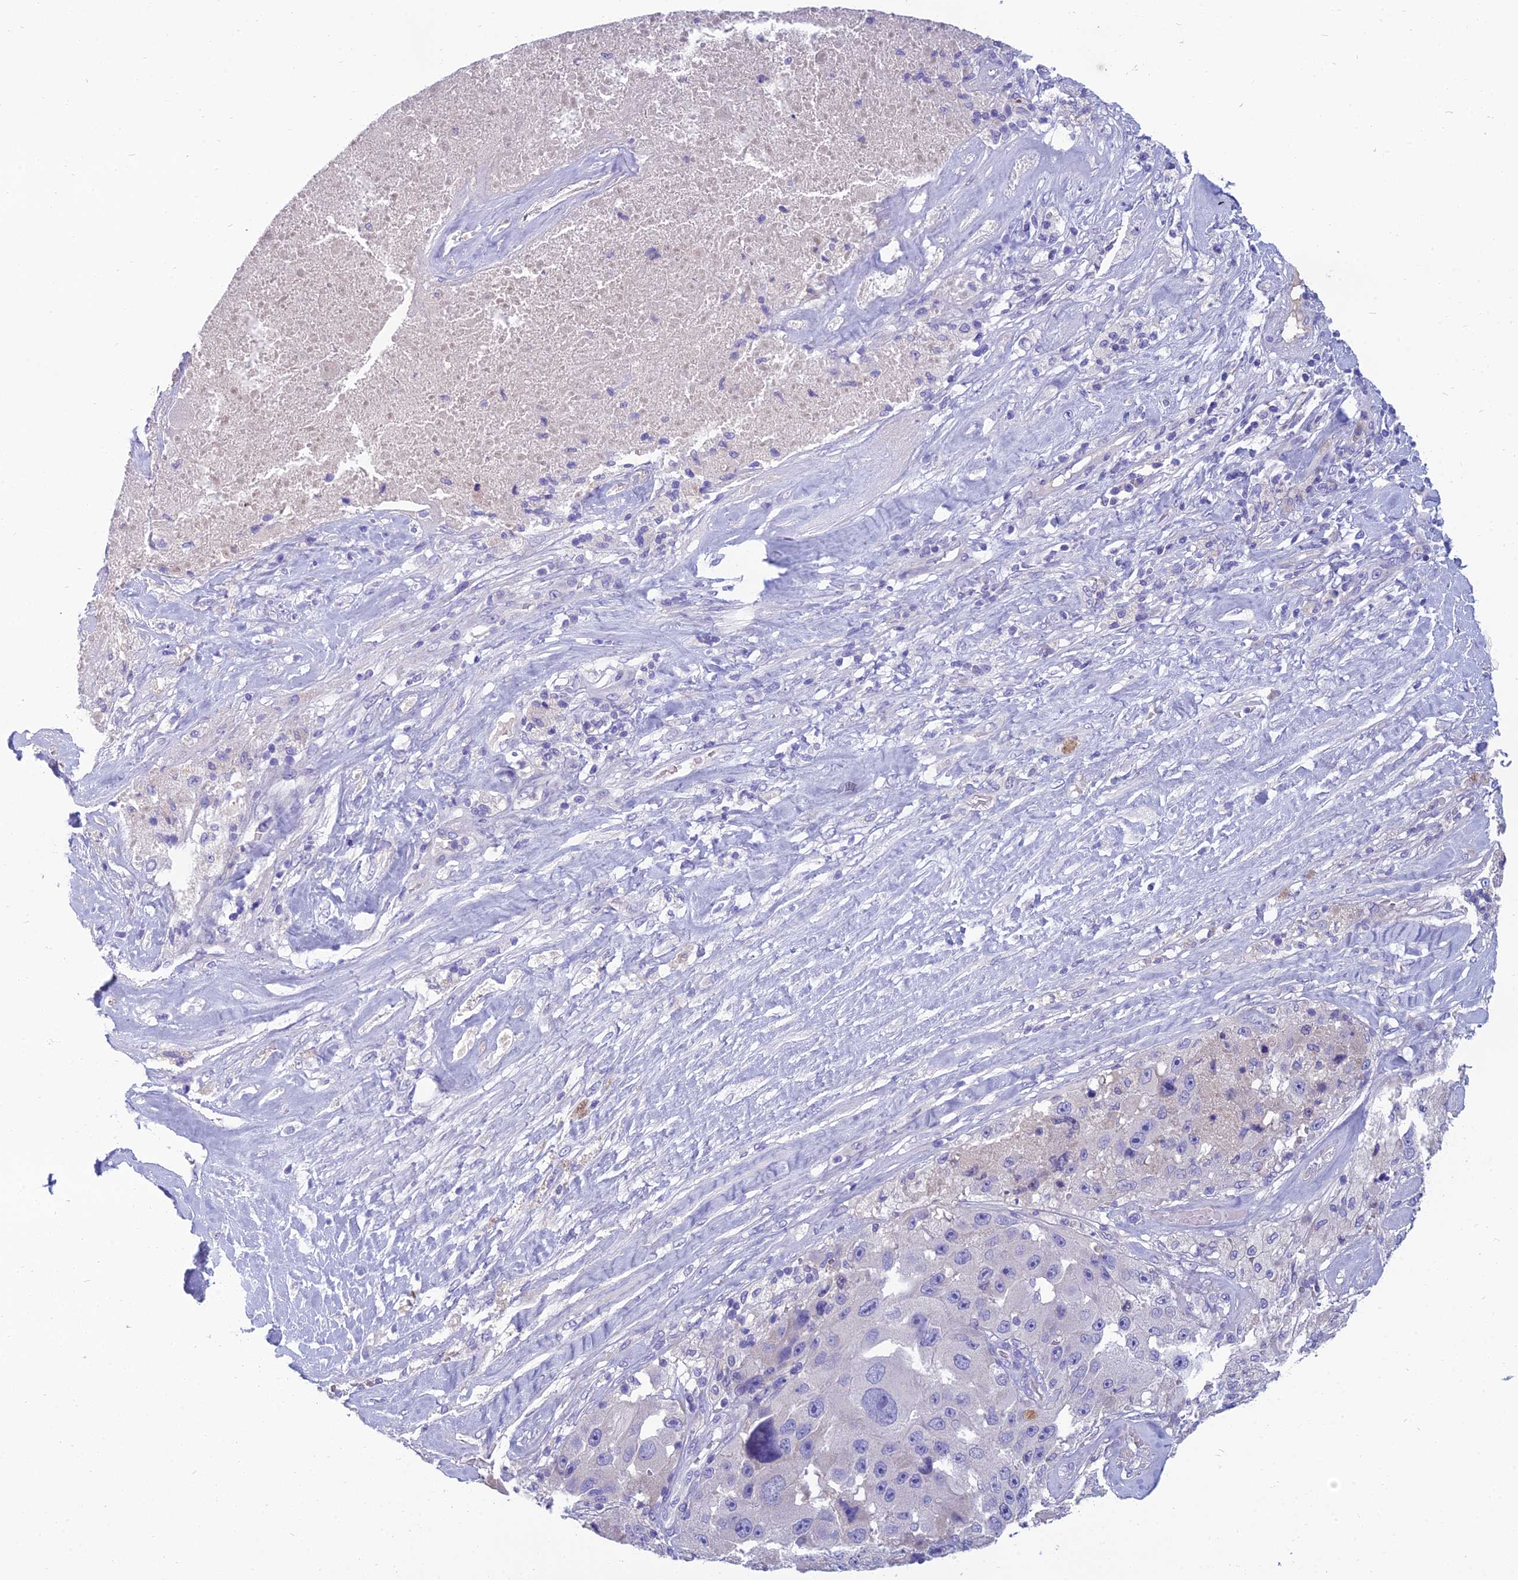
{"staining": {"intensity": "negative", "quantity": "none", "location": "none"}, "tissue": "melanoma", "cell_type": "Tumor cells", "image_type": "cancer", "snomed": [{"axis": "morphology", "description": "Malignant melanoma, Metastatic site"}, {"axis": "topography", "description": "Lymph node"}], "caption": "Immunohistochemistry histopathology image of melanoma stained for a protein (brown), which displays no expression in tumor cells.", "gene": "SPTLC3", "patient": {"sex": "male", "age": 62}}